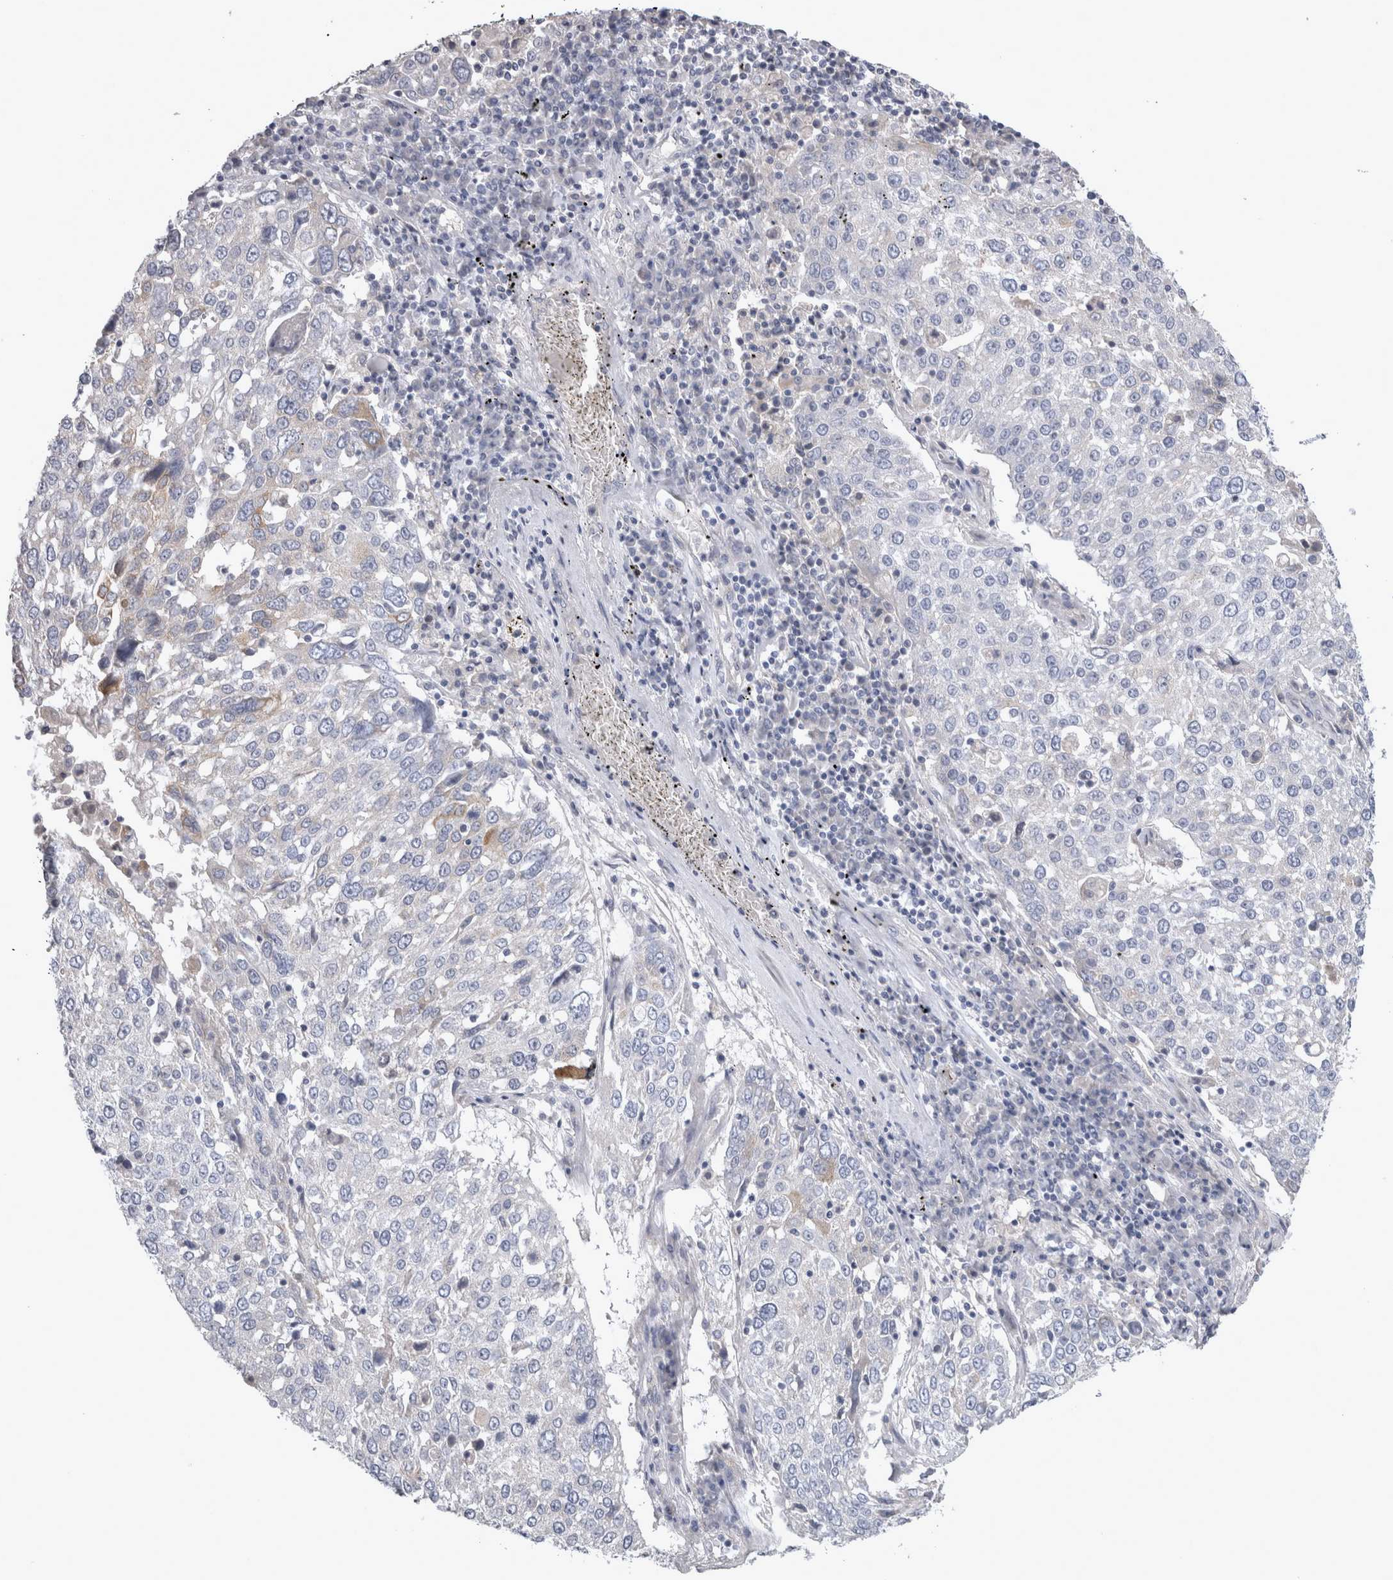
{"staining": {"intensity": "negative", "quantity": "none", "location": "none"}, "tissue": "lung cancer", "cell_type": "Tumor cells", "image_type": "cancer", "snomed": [{"axis": "morphology", "description": "Squamous cell carcinoma, NOS"}, {"axis": "topography", "description": "Lung"}], "caption": "Protein analysis of lung squamous cell carcinoma exhibits no significant staining in tumor cells. (Stains: DAB immunohistochemistry with hematoxylin counter stain, Microscopy: brightfield microscopy at high magnification).", "gene": "LRRC40", "patient": {"sex": "male", "age": 65}}